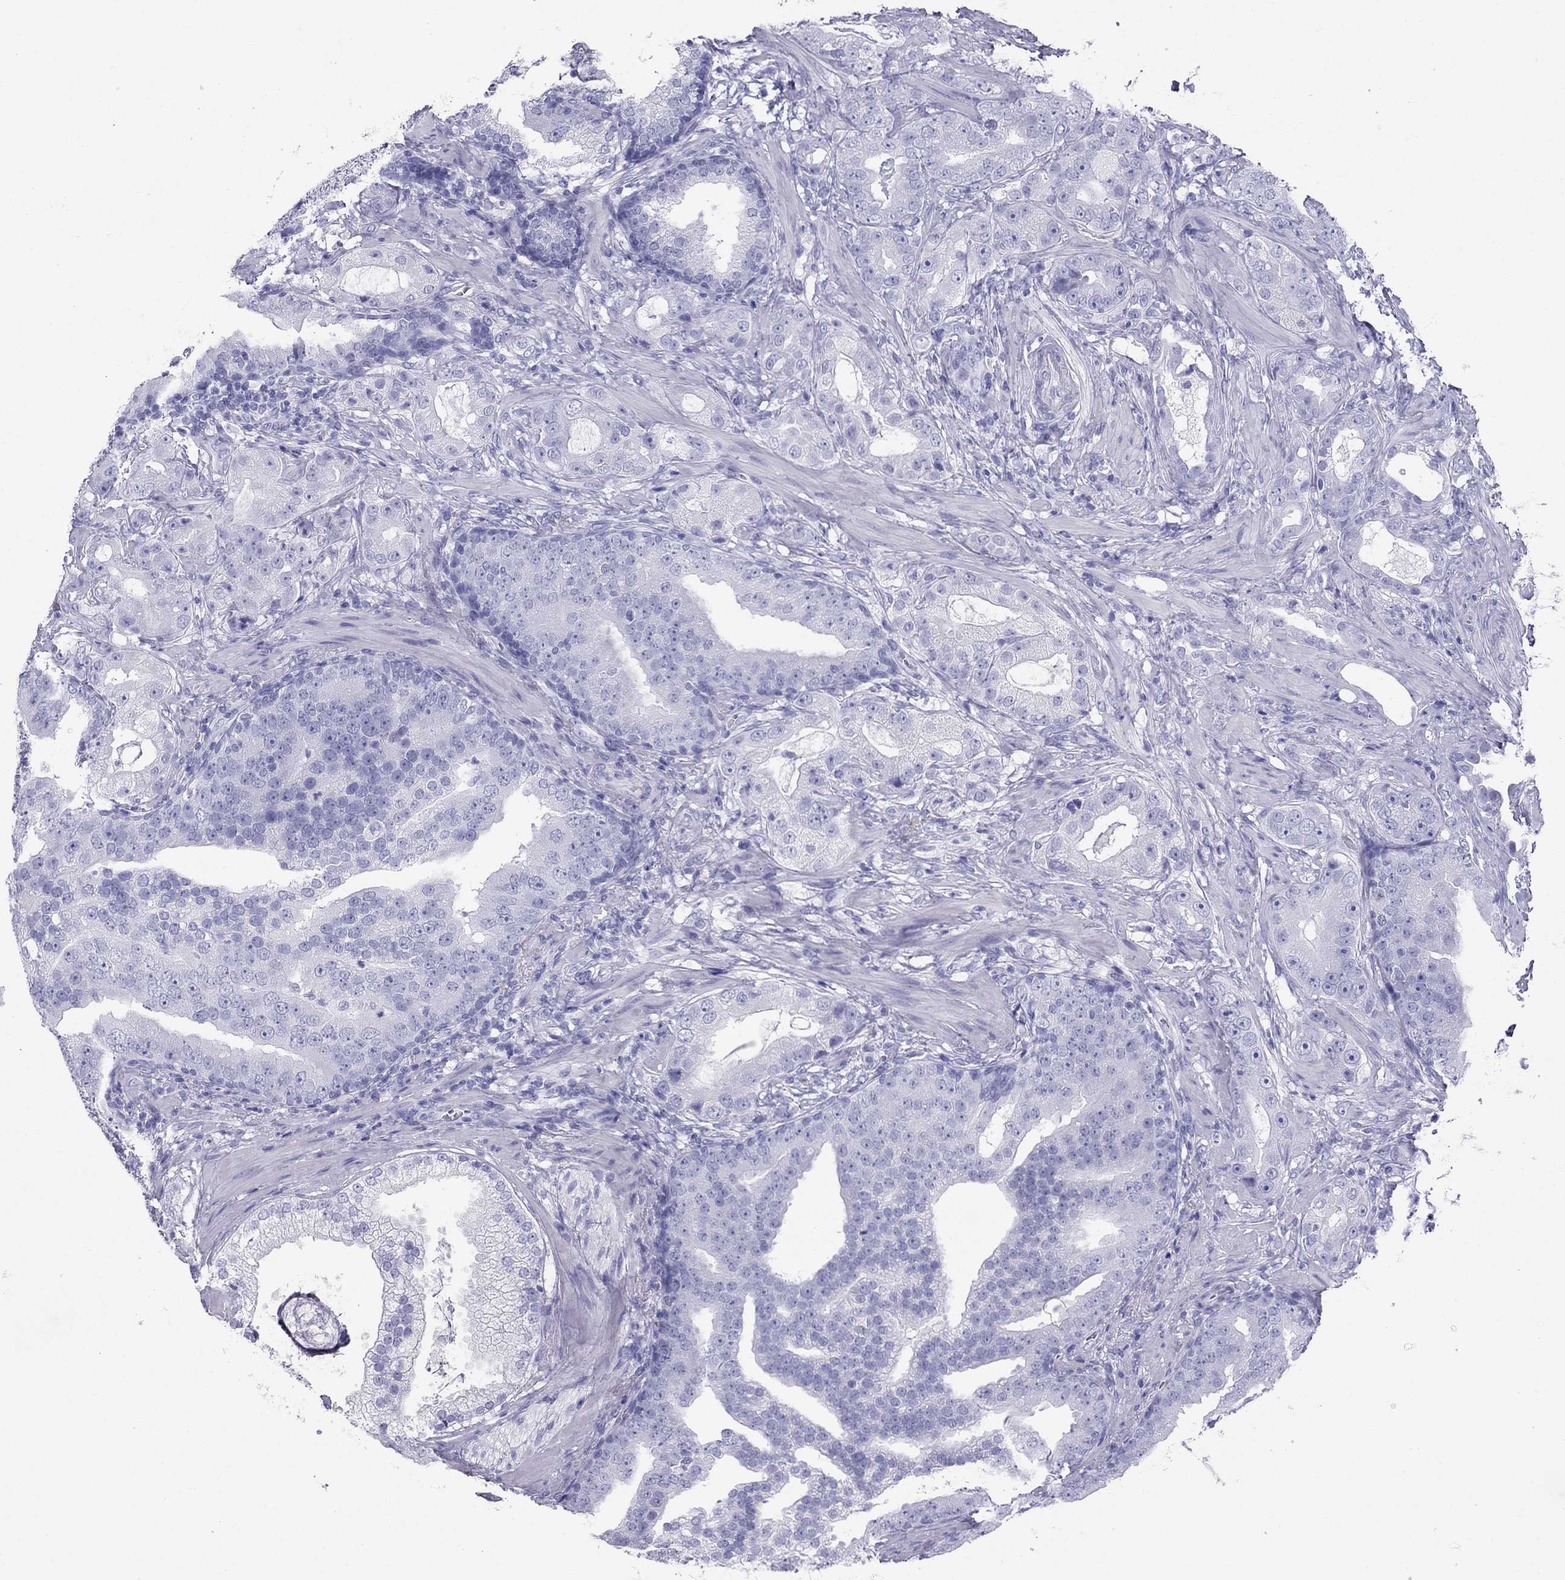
{"staining": {"intensity": "negative", "quantity": "none", "location": "none"}, "tissue": "prostate cancer", "cell_type": "Tumor cells", "image_type": "cancer", "snomed": [{"axis": "morphology", "description": "Adenocarcinoma, NOS"}, {"axis": "topography", "description": "Prostate"}], "caption": "This is an IHC image of prostate cancer. There is no staining in tumor cells.", "gene": "PDE6A", "patient": {"sex": "male", "age": 57}}